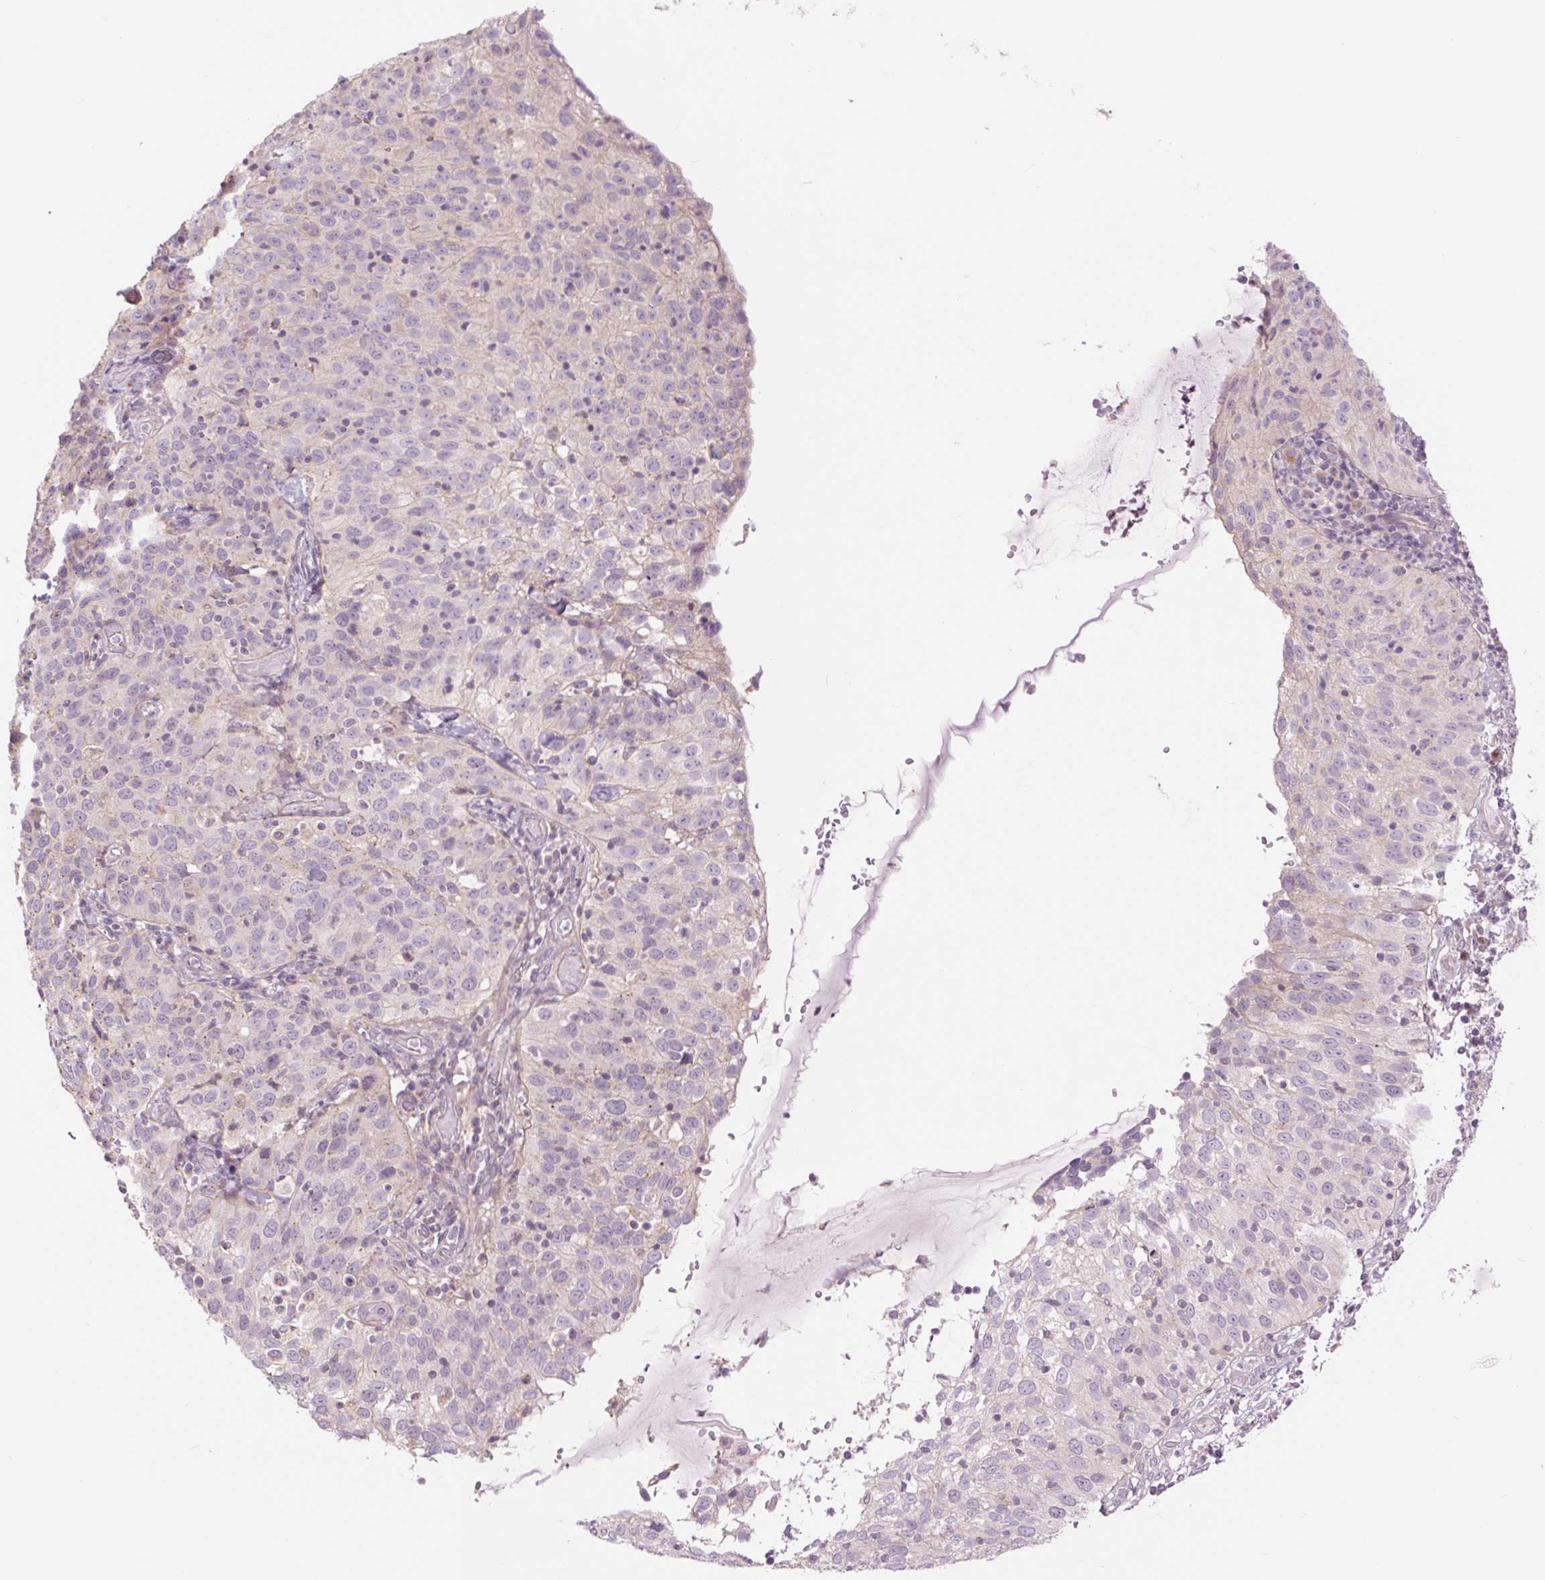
{"staining": {"intensity": "negative", "quantity": "none", "location": "none"}, "tissue": "cervical cancer", "cell_type": "Tumor cells", "image_type": "cancer", "snomed": [{"axis": "morphology", "description": "Squamous cell carcinoma, NOS"}, {"axis": "topography", "description": "Cervix"}], "caption": "An image of cervical cancer stained for a protein demonstrates no brown staining in tumor cells.", "gene": "CTNNA3", "patient": {"sex": "female", "age": 52}}